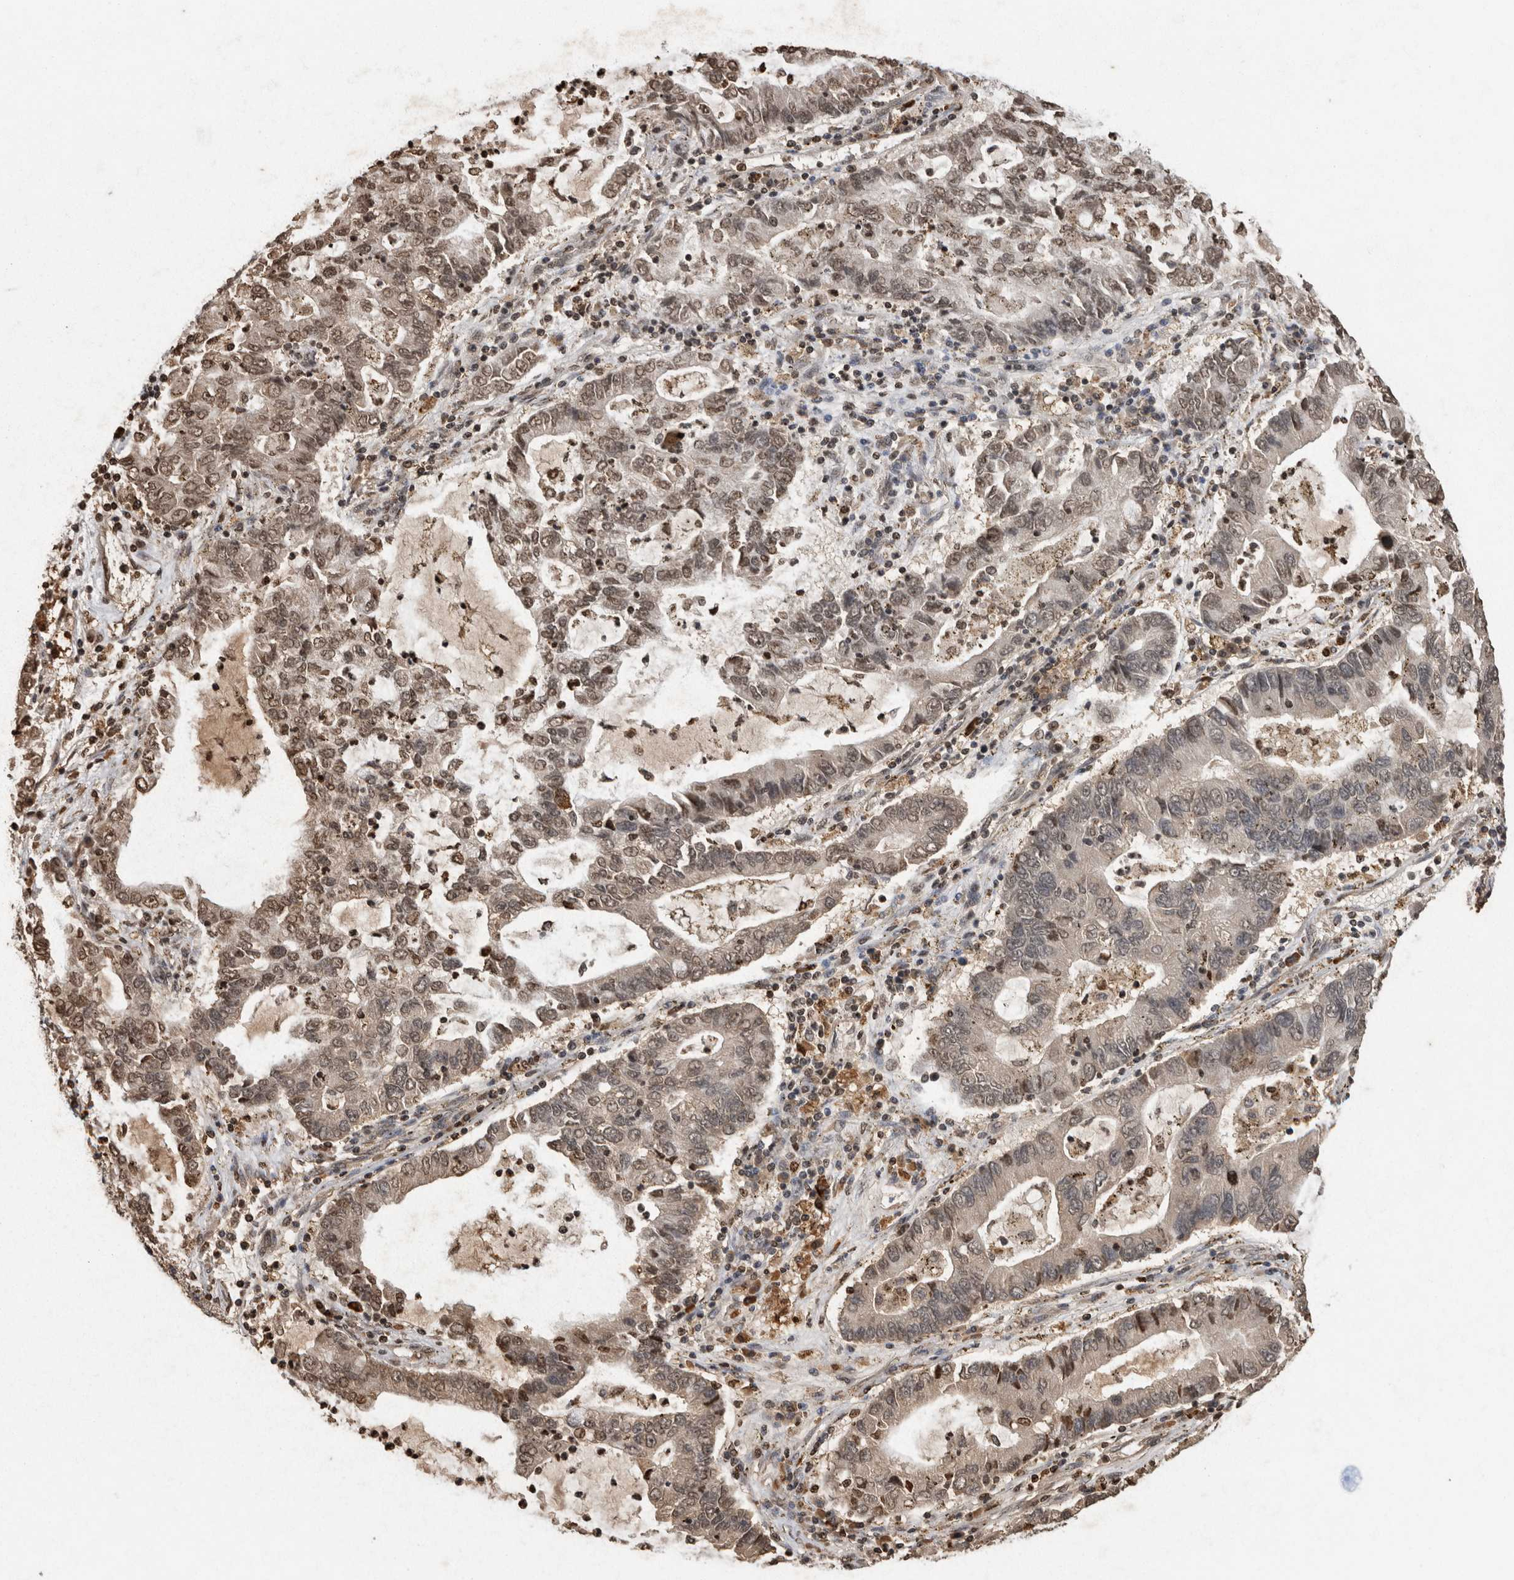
{"staining": {"intensity": "moderate", "quantity": ">75%", "location": "cytoplasmic/membranous,nuclear"}, "tissue": "lung cancer", "cell_type": "Tumor cells", "image_type": "cancer", "snomed": [{"axis": "morphology", "description": "Adenocarcinoma, NOS"}, {"axis": "topography", "description": "Lung"}], "caption": "Lung cancer (adenocarcinoma) was stained to show a protein in brown. There is medium levels of moderate cytoplasmic/membranous and nuclear positivity in about >75% of tumor cells. The protein of interest is stained brown, and the nuclei are stained in blue (DAB (3,3'-diaminobenzidine) IHC with brightfield microscopy, high magnification).", "gene": "ADGRL3", "patient": {"sex": "female", "age": 51}}